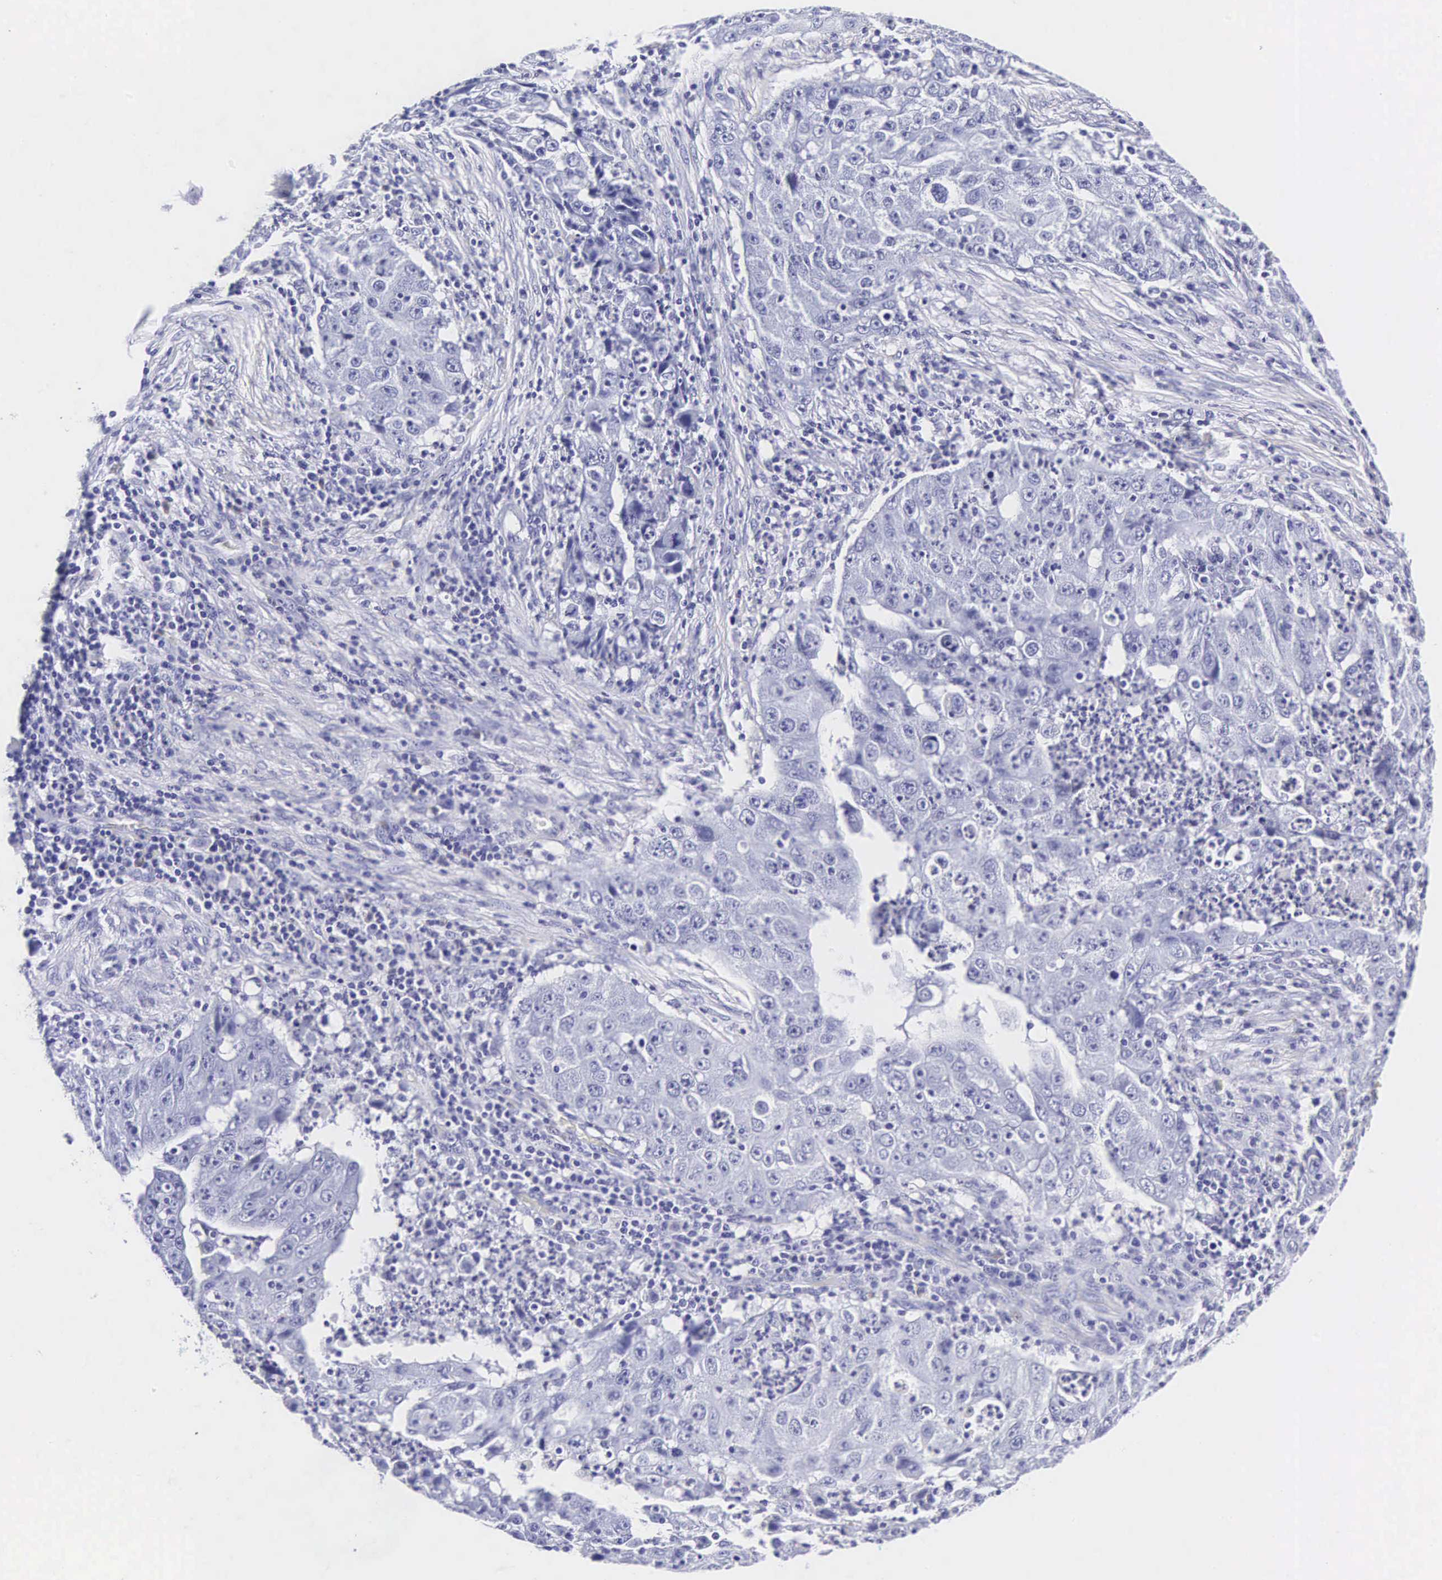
{"staining": {"intensity": "negative", "quantity": "none", "location": "none"}, "tissue": "lung cancer", "cell_type": "Tumor cells", "image_type": "cancer", "snomed": [{"axis": "morphology", "description": "Squamous cell carcinoma, NOS"}, {"axis": "topography", "description": "Lung"}], "caption": "Immunohistochemistry of lung squamous cell carcinoma shows no positivity in tumor cells.", "gene": "INS", "patient": {"sex": "male", "age": 64}}